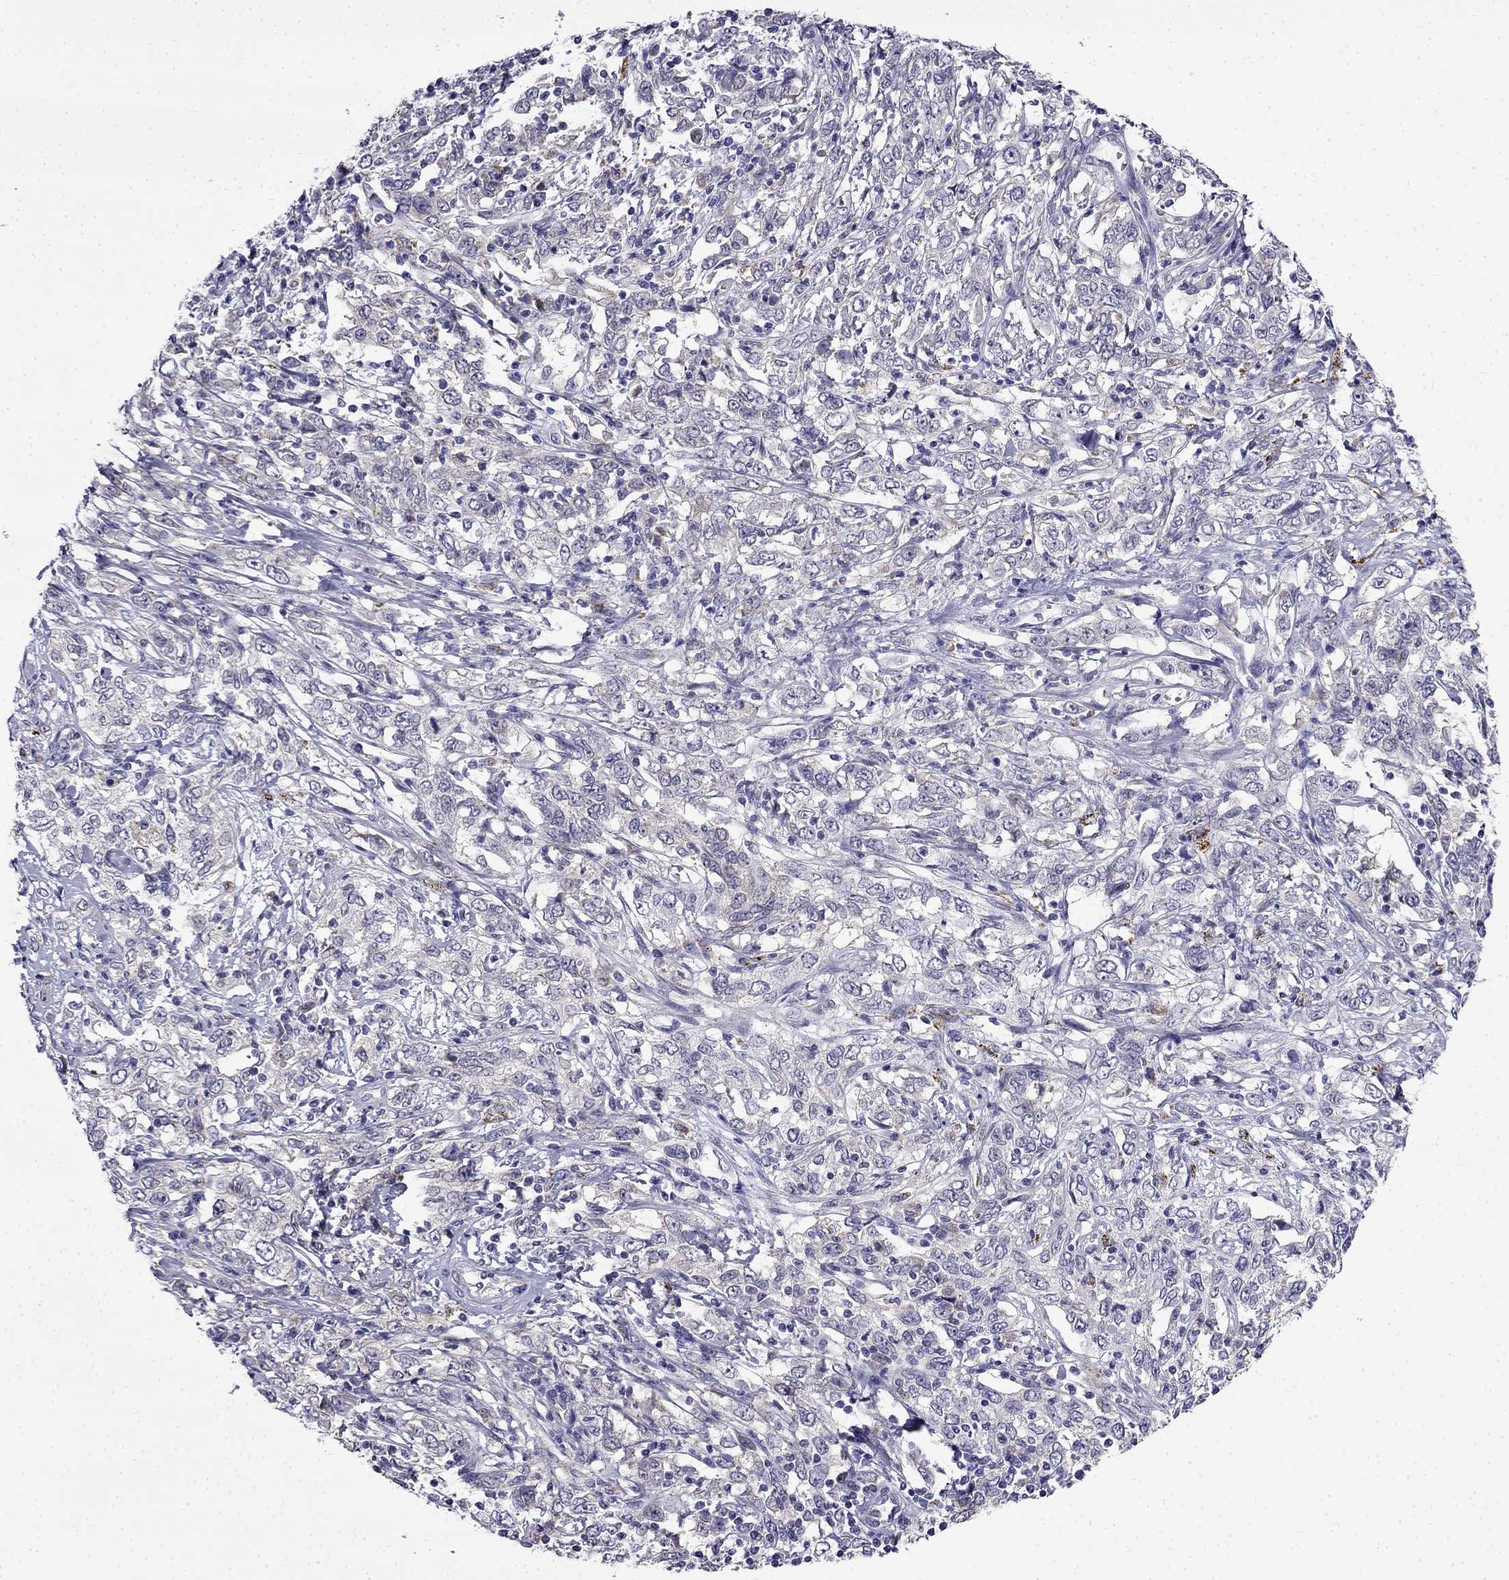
{"staining": {"intensity": "negative", "quantity": "none", "location": "none"}, "tissue": "cervical cancer", "cell_type": "Tumor cells", "image_type": "cancer", "snomed": [{"axis": "morphology", "description": "Adenocarcinoma, NOS"}, {"axis": "topography", "description": "Cervix"}], "caption": "Protein analysis of adenocarcinoma (cervical) shows no significant staining in tumor cells.", "gene": "PI16", "patient": {"sex": "female", "age": 40}}